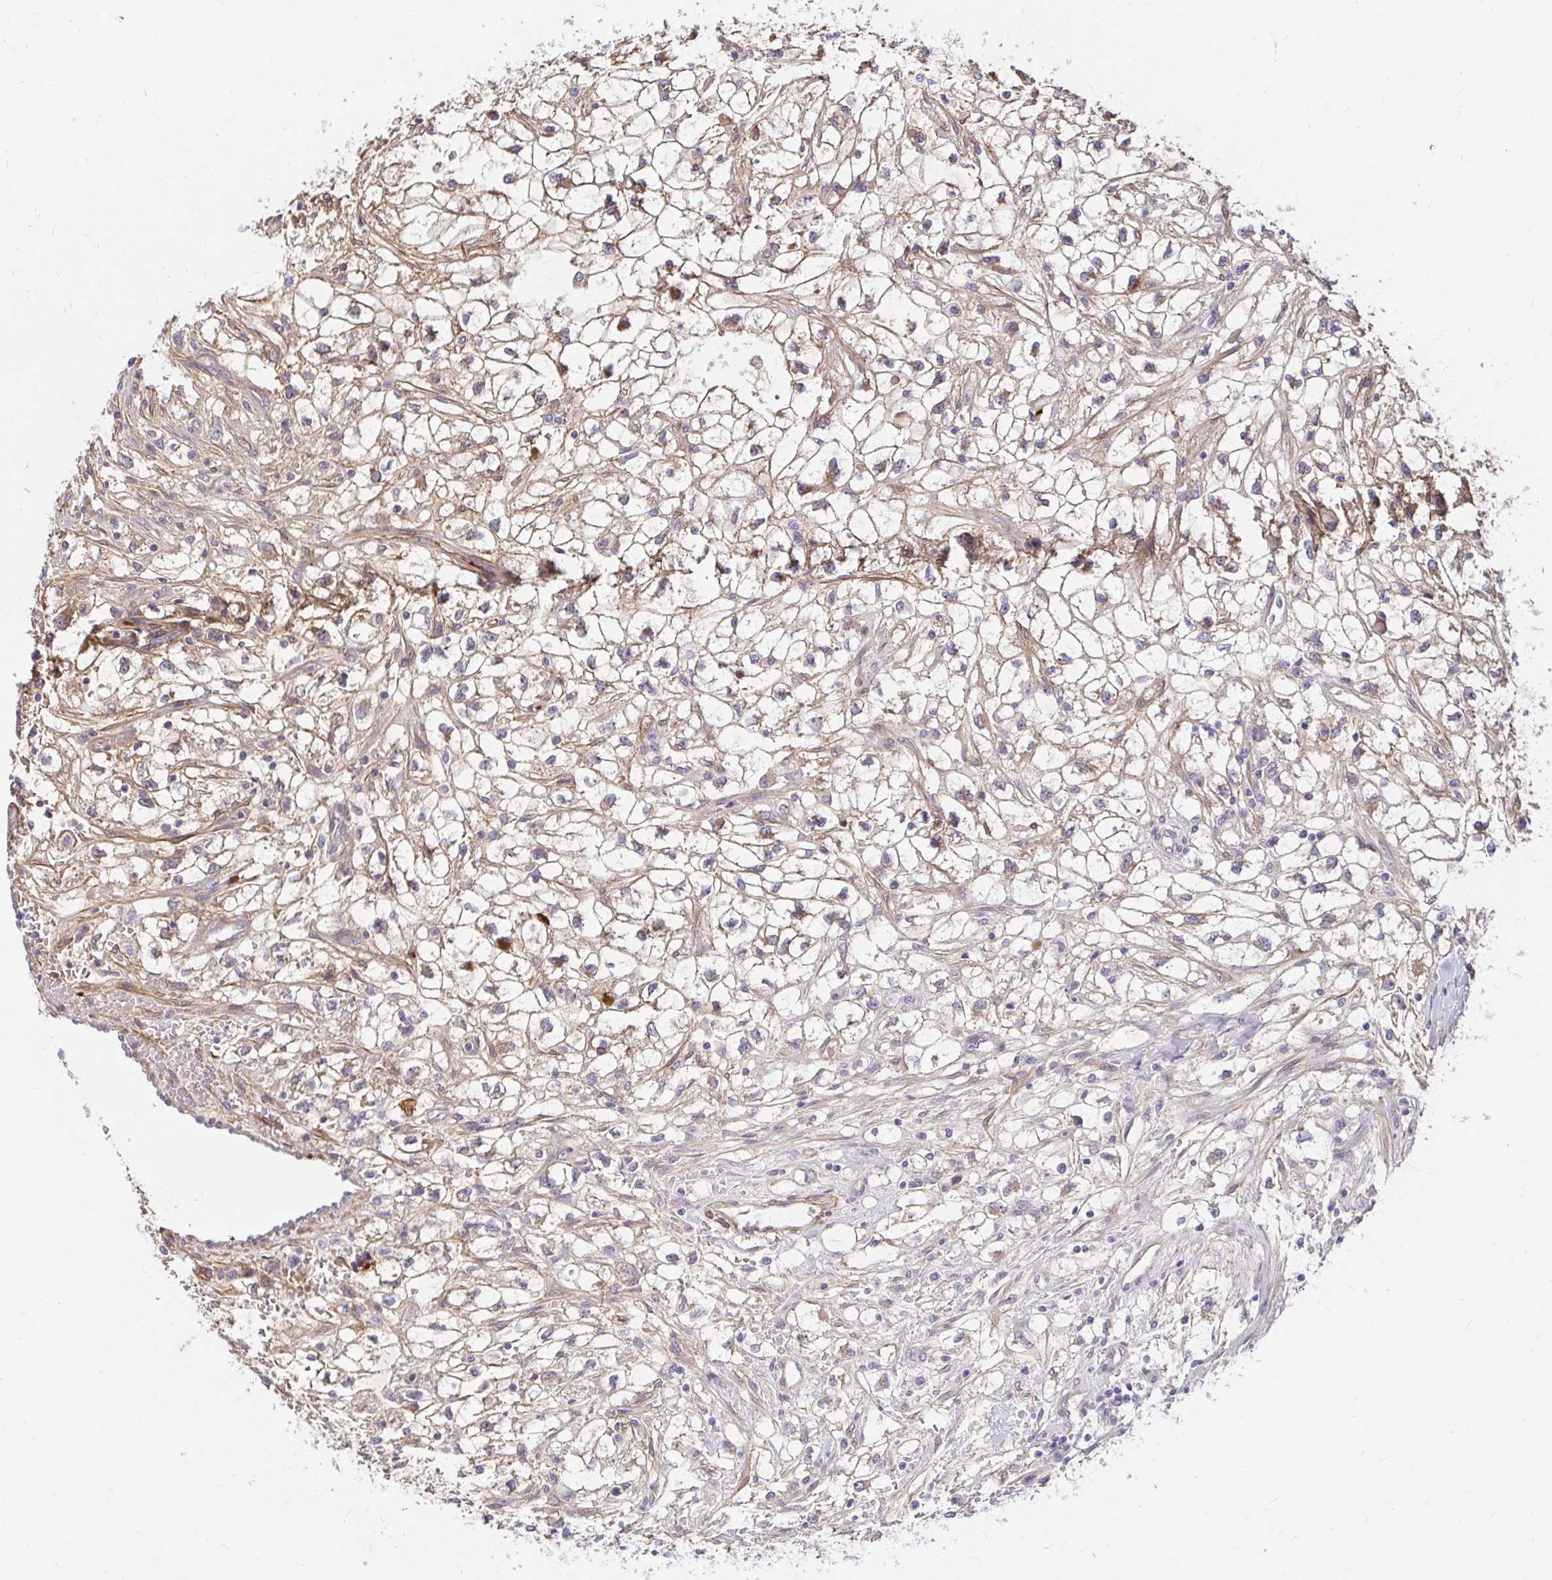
{"staining": {"intensity": "moderate", "quantity": "25%-75%", "location": "cytoplasmic/membranous"}, "tissue": "renal cancer", "cell_type": "Tumor cells", "image_type": "cancer", "snomed": [{"axis": "morphology", "description": "Adenocarcinoma, NOS"}, {"axis": "topography", "description": "Kidney"}], "caption": "A micrograph showing moderate cytoplasmic/membranous positivity in about 25%-75% of tumor cells in renal cancer (adenocarcinoma), as visualized by brown immunohistochemical staining.", "gene": "YAP1", "patient": {"sex": "male", "age": 59}}